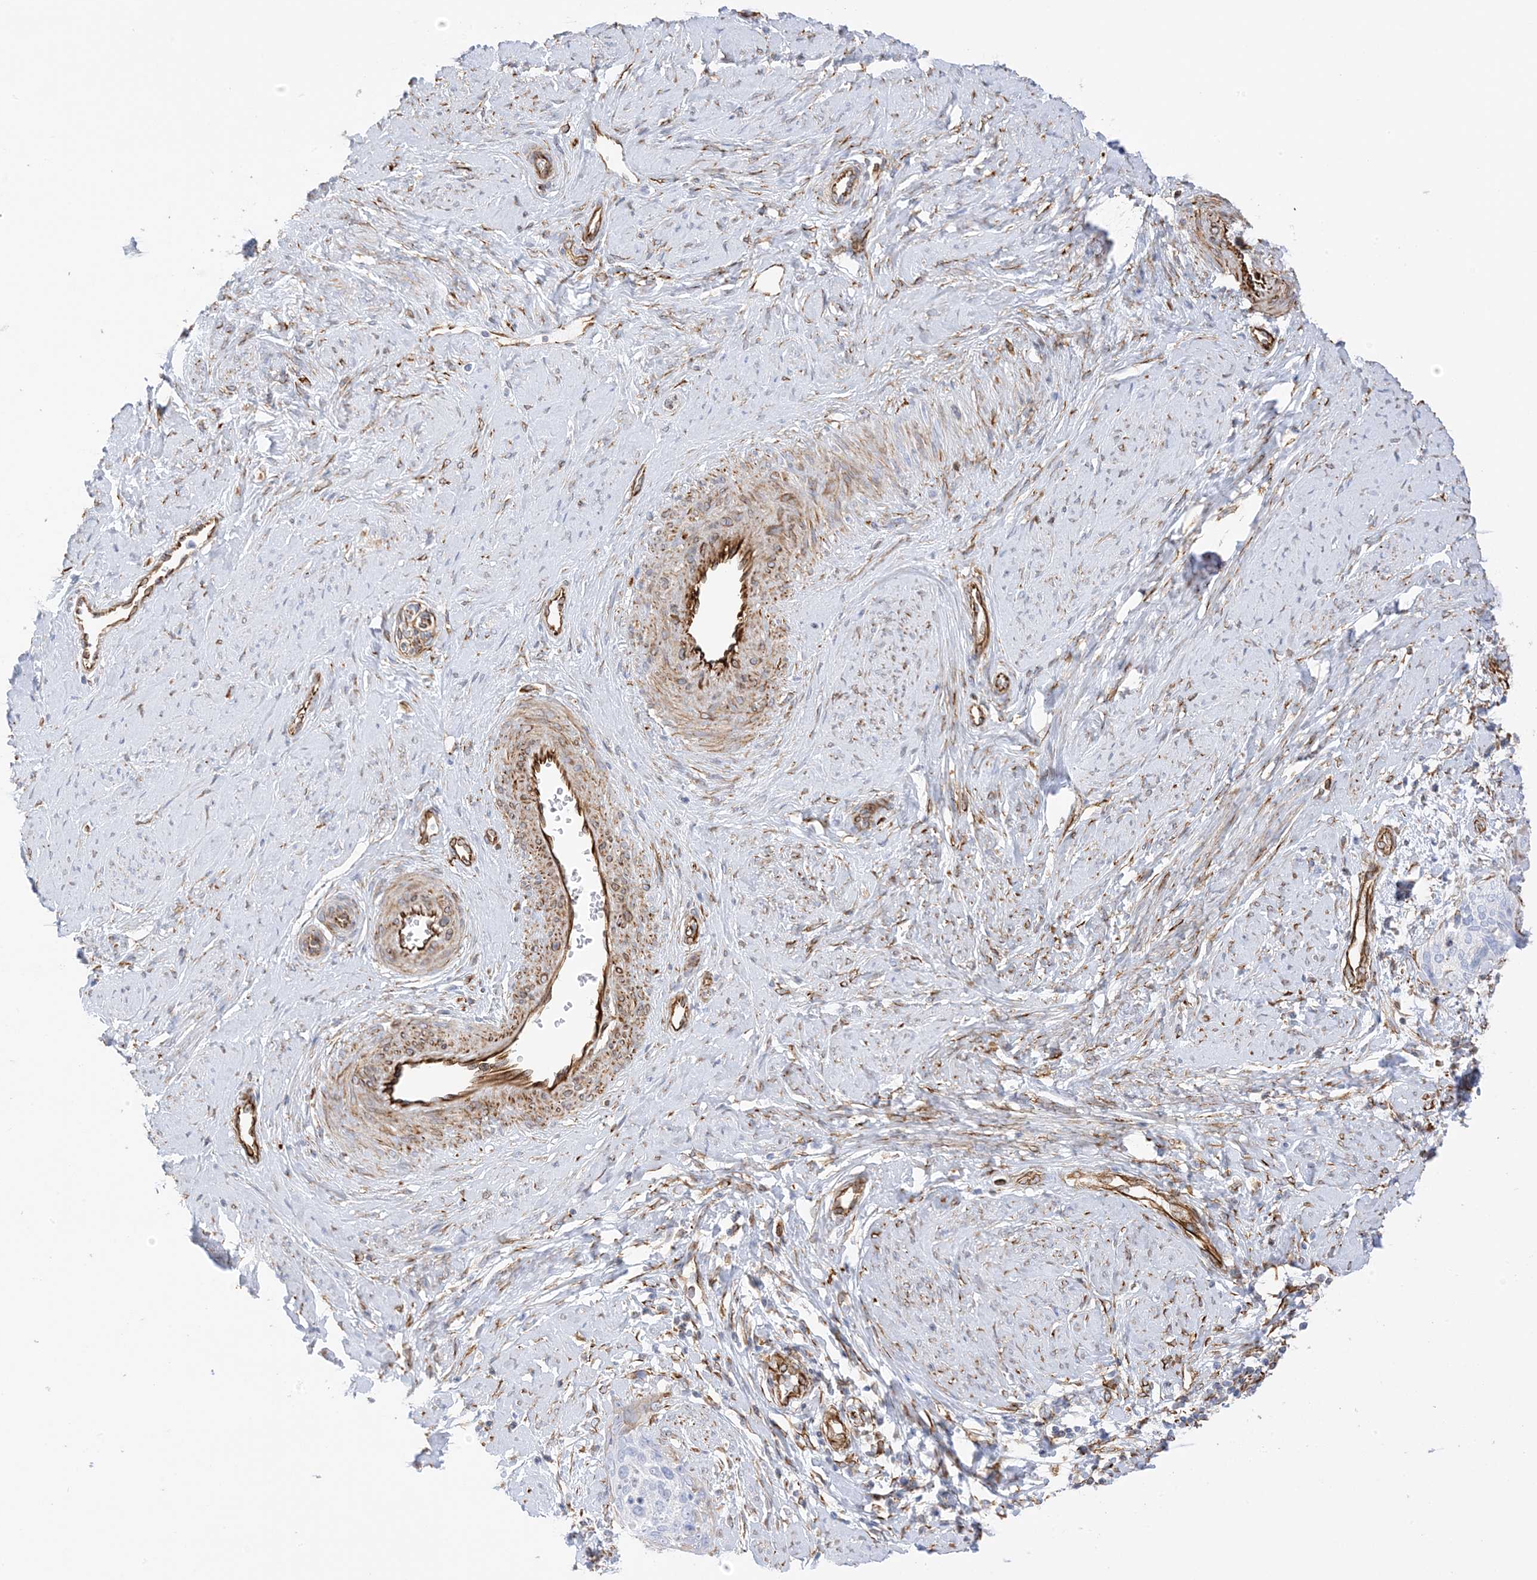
{"staining": {"intensity": "negative", "quantity": "none", "location": "none"}, "tissue": "cervical cancer", "cell_type": "Tumor cells", "image_type": "cancer", "snomed": [{"axis": "morphology", "description": "Squamous cell carcinoma, NOS"}, {"axis": "topography", "description": "Cervix"}], "caption": "Squamous cell carcinoma (cervical) stained for a protein using immunohistochemistry demonstrates no expression tumor cells.", "gene": "PID1", "patient": {"sex": "female", "age": 37}}